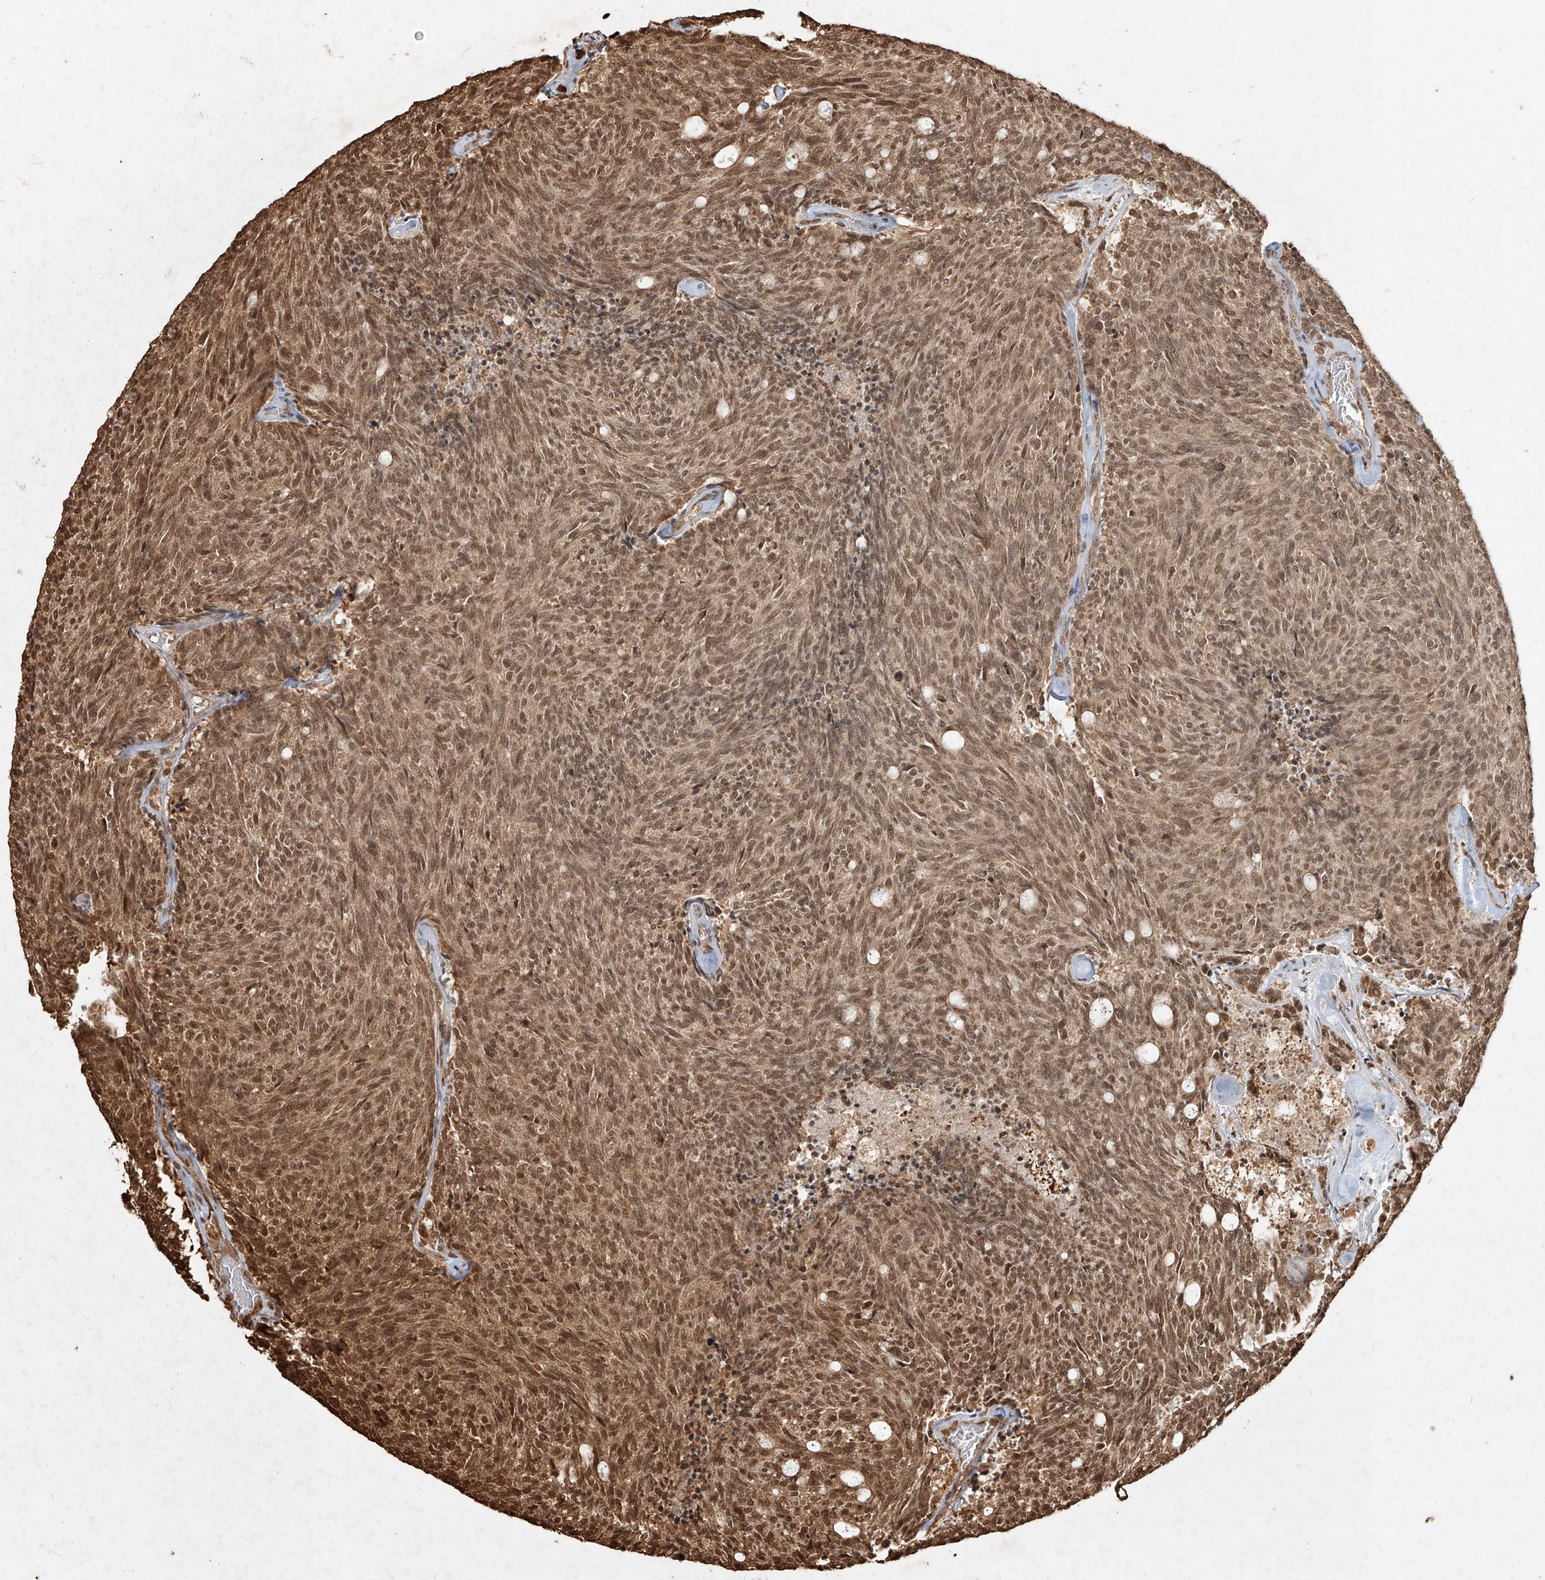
{"staining": {"intensity": "moderate", "quantity": ">75%", "location": "cytoplasmic/membranous,nuclear"}, "tissue": "carcinoid", "cell_type": "Tumor cells", "image_type": "cancer", "snomed": [{"axis": "morphology", "description": "Carcinoid, malignant, NOS"}, {"axis": "topography", "description": "Pancreas"}], "caption": "Carcinoid was stained to show a protein in brown. There is medium levels of moderate cytoplasmic/membranous and nuclear expression in approximately >75% of tumor cells.", "gene": "UBE2K", "patient": {"sex": "female", "age": 54}}